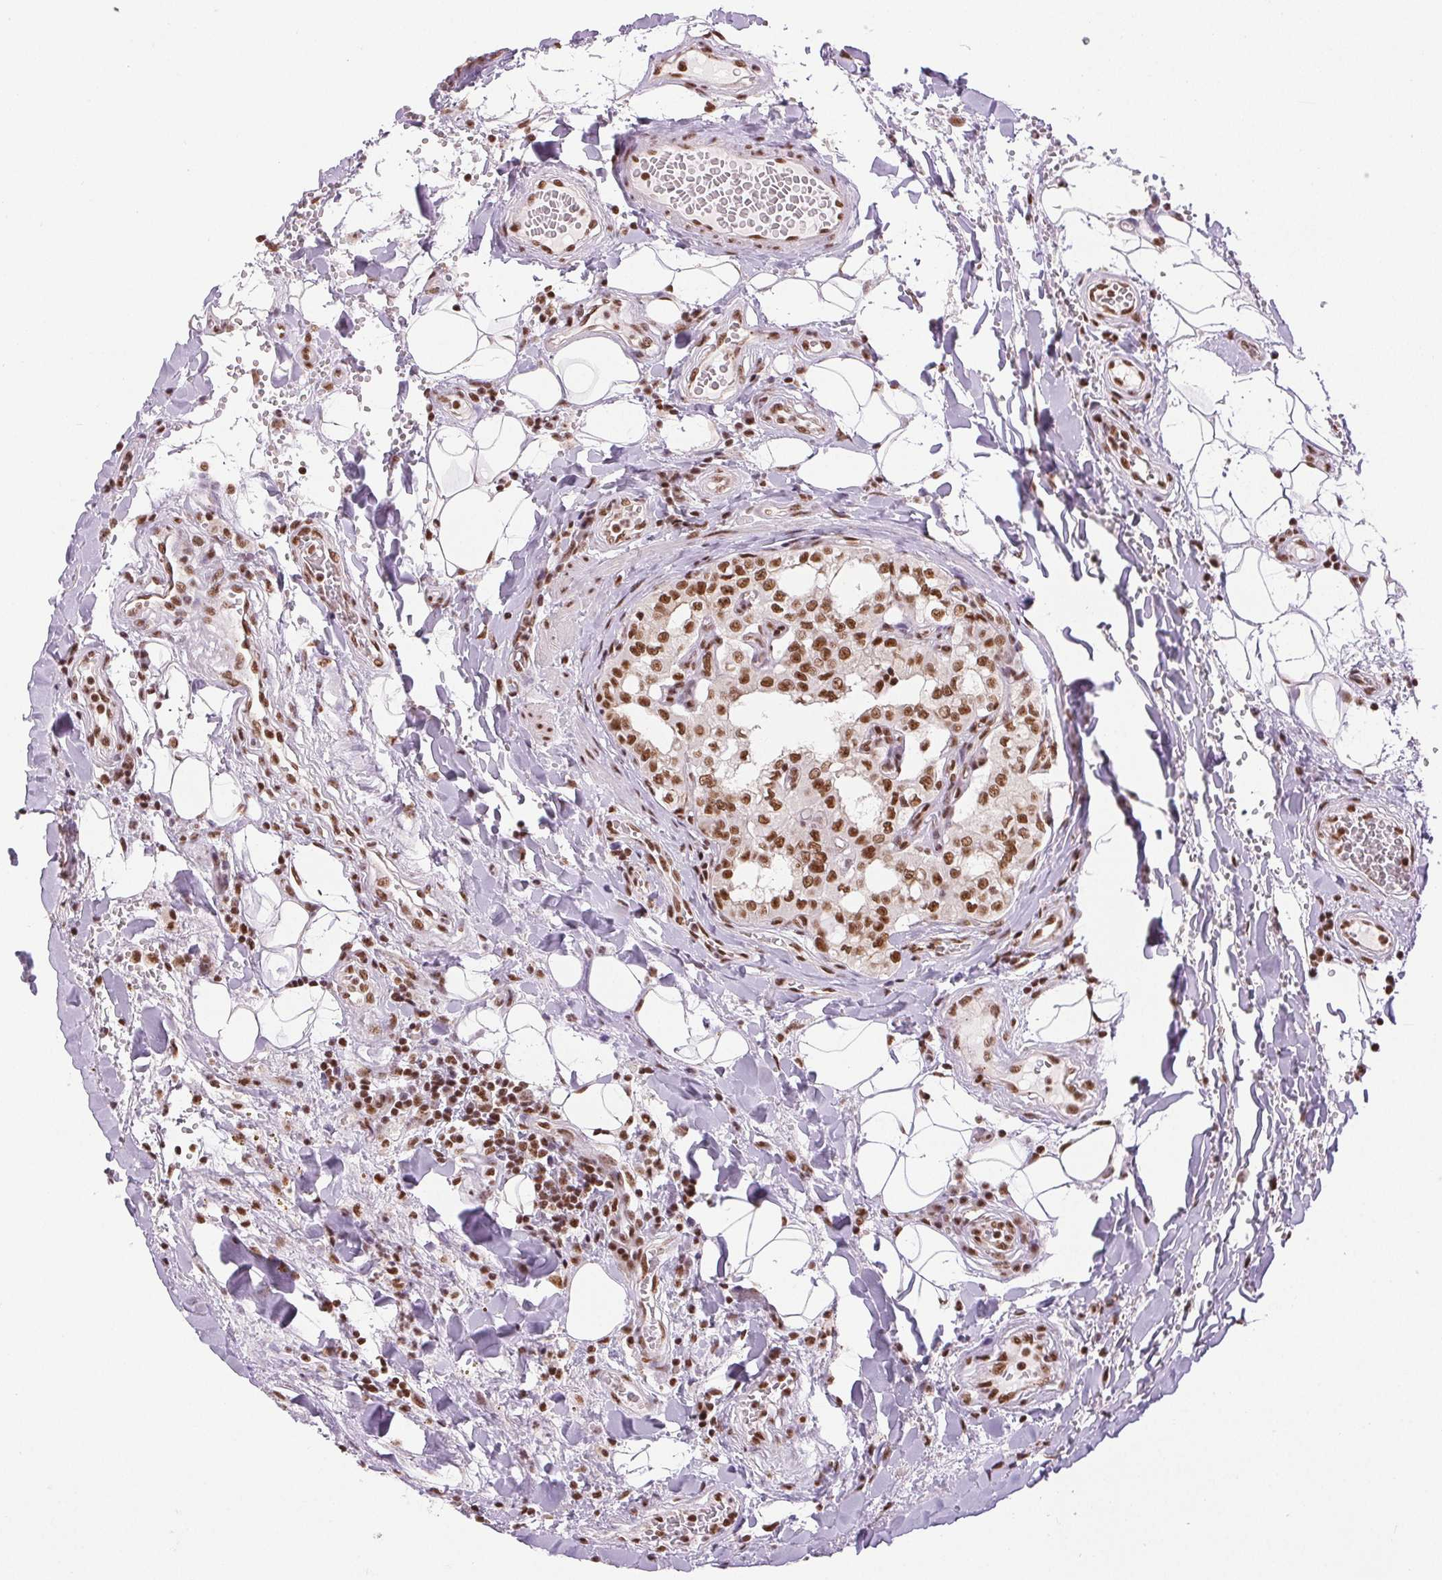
{"staining": {"intensity": "moderate", "quantity": ">75%", "location": "nuclear"}, "tissue": "thyroid cancer", "cell_type": "Tumor cells", "image_type": "cancer", "snomed": [{"axis": "morphology", "description": "Papillary adenocarcinoma, NOS"}, {"axis": "topography", "description": "Thyroid gland"}], "caption": "Immunohistochemical staining of human thyroid papillary adenocarcinoma demonstrates medium levels of moderate nuclear expression in about >75% of tumor cells.", "gene": "IK", "patient": {"sex": "male", "age": 20}}